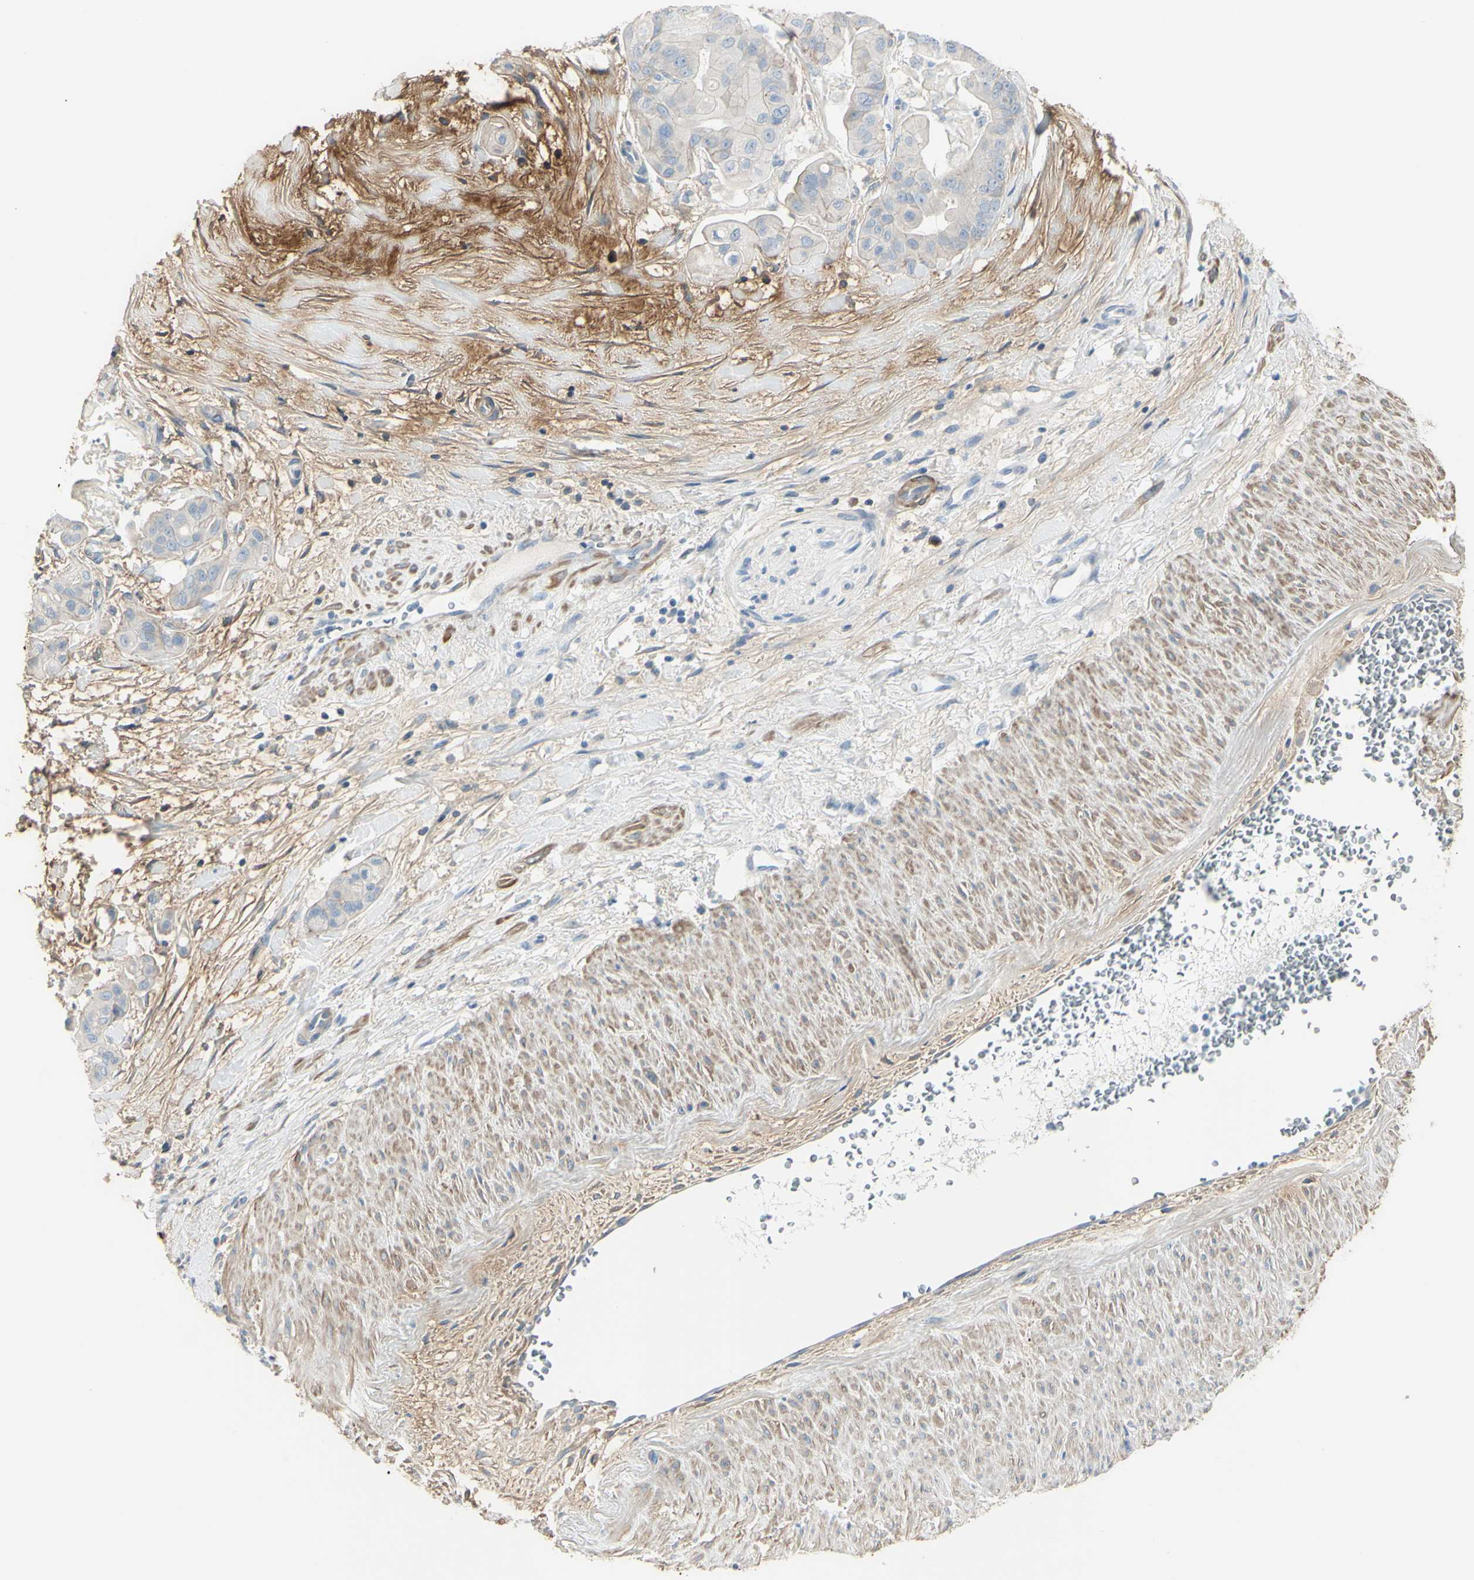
{"staining": {"intensity": "negative", "quantity": "none", "location": "none"}, "tissue": "pancreatic cancer", "cell_type": "Tumor cells", "image_type": "cancer", "snomed": [{"axis": "morphology", "description": "Adenocarcinoma, NOS"}, {"axis": "topography", "description": "Pancreas"}], "caption": "Human pancreatic adenocarcinoma stained for a protein using IHC demonstrates no staining in tumor cells.", "gene": "NCBP2L", "patient": {"sex": "female", "age": 75}}